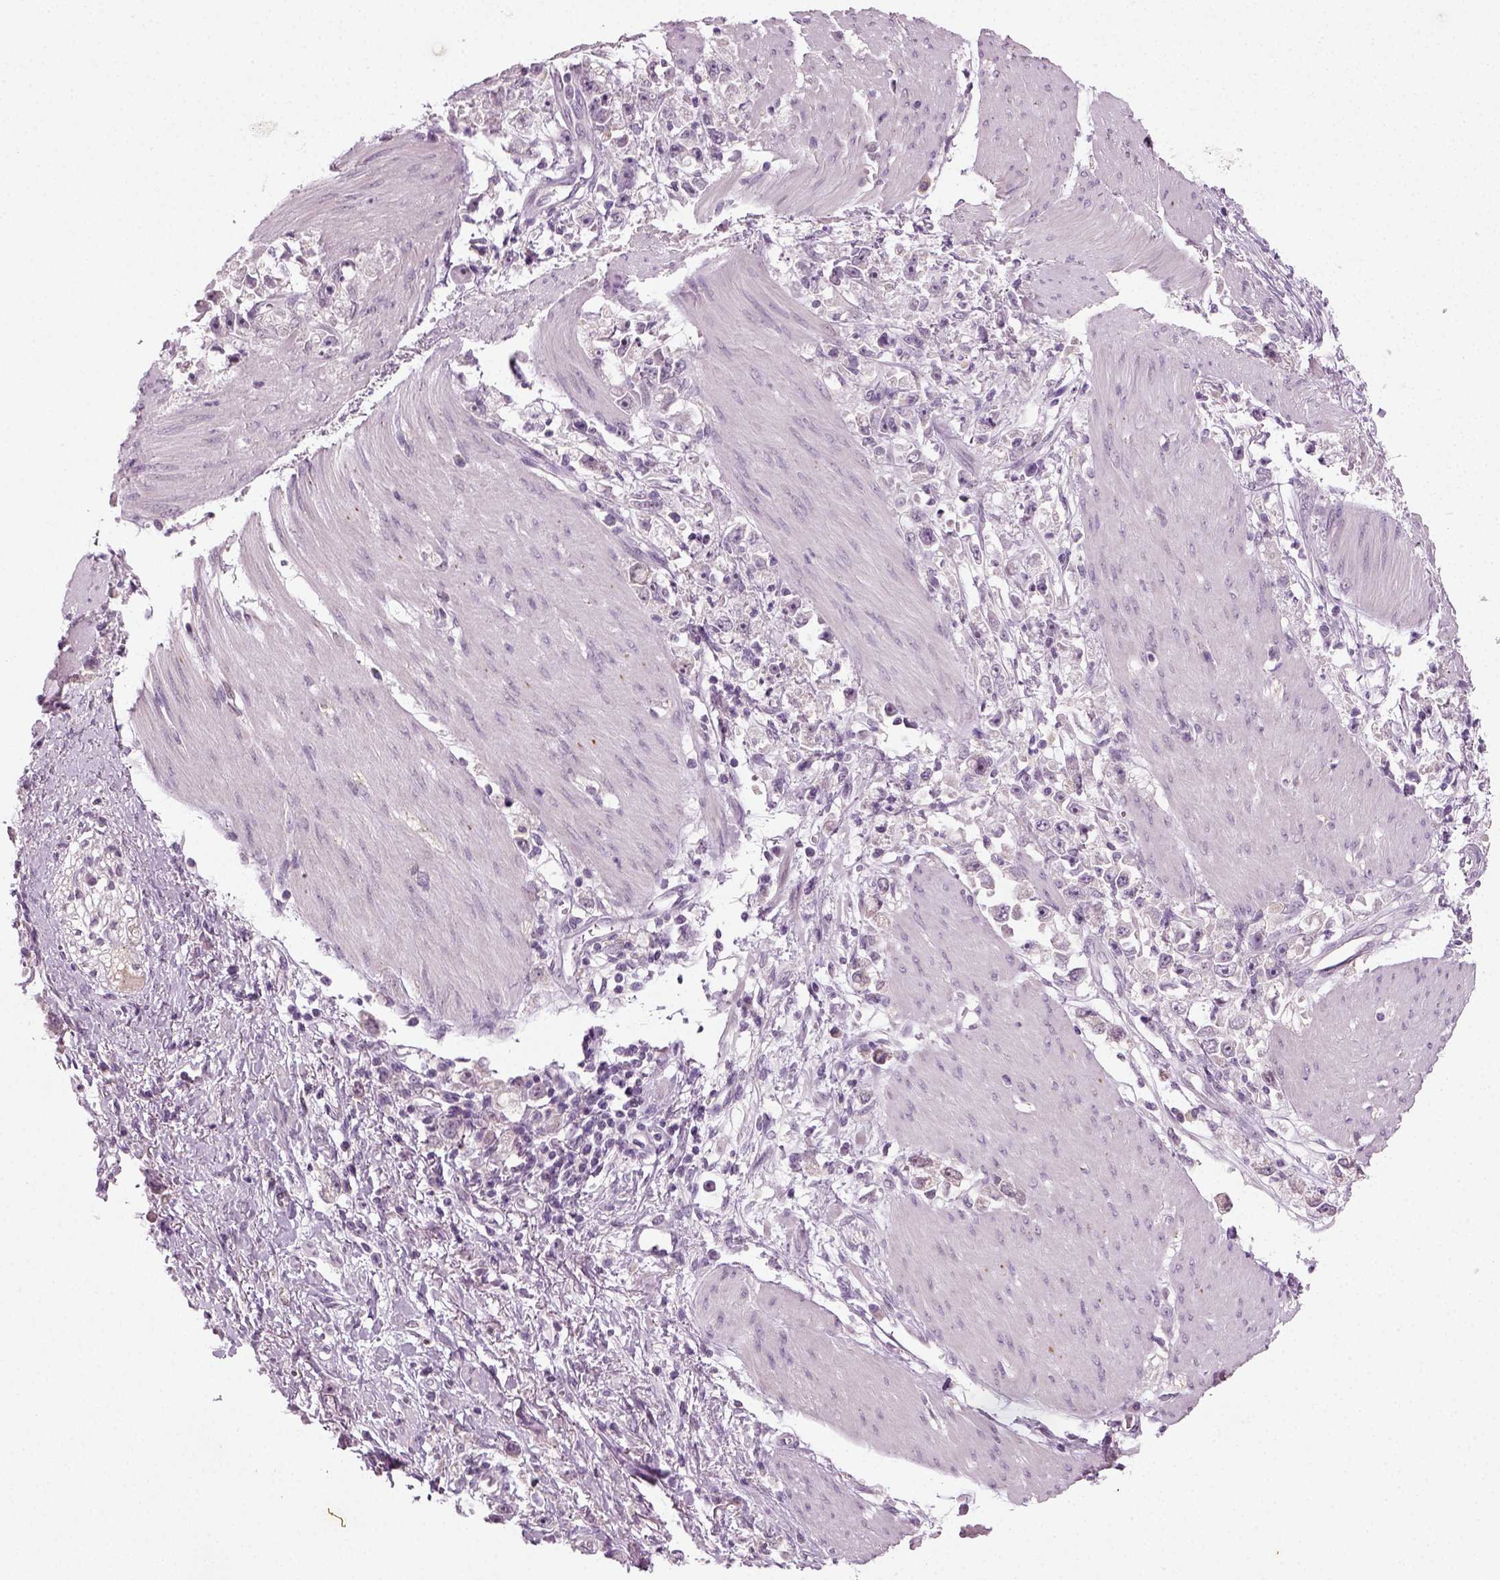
{"staining": {"intensity": "weak", "quantity": "<25%", "location": "nuclear"}, "tissue": "stomach cancer", "cell_type": "Tumor cells", "image_type": "cancer", "snomed": [{"axis": "morphology", "description": "Adenocarcinoma, NOS"}, {"axis": "topography", "description": "Stomach"}], "caption": "An immunohistochemistry image of adenocarcinoma (stomach) is shown. There is no staining in tumor cells of adenocarcinoma (stomach).", "gene": "SYNGAP1", "patient": {"sex": "female", "age": 59}}